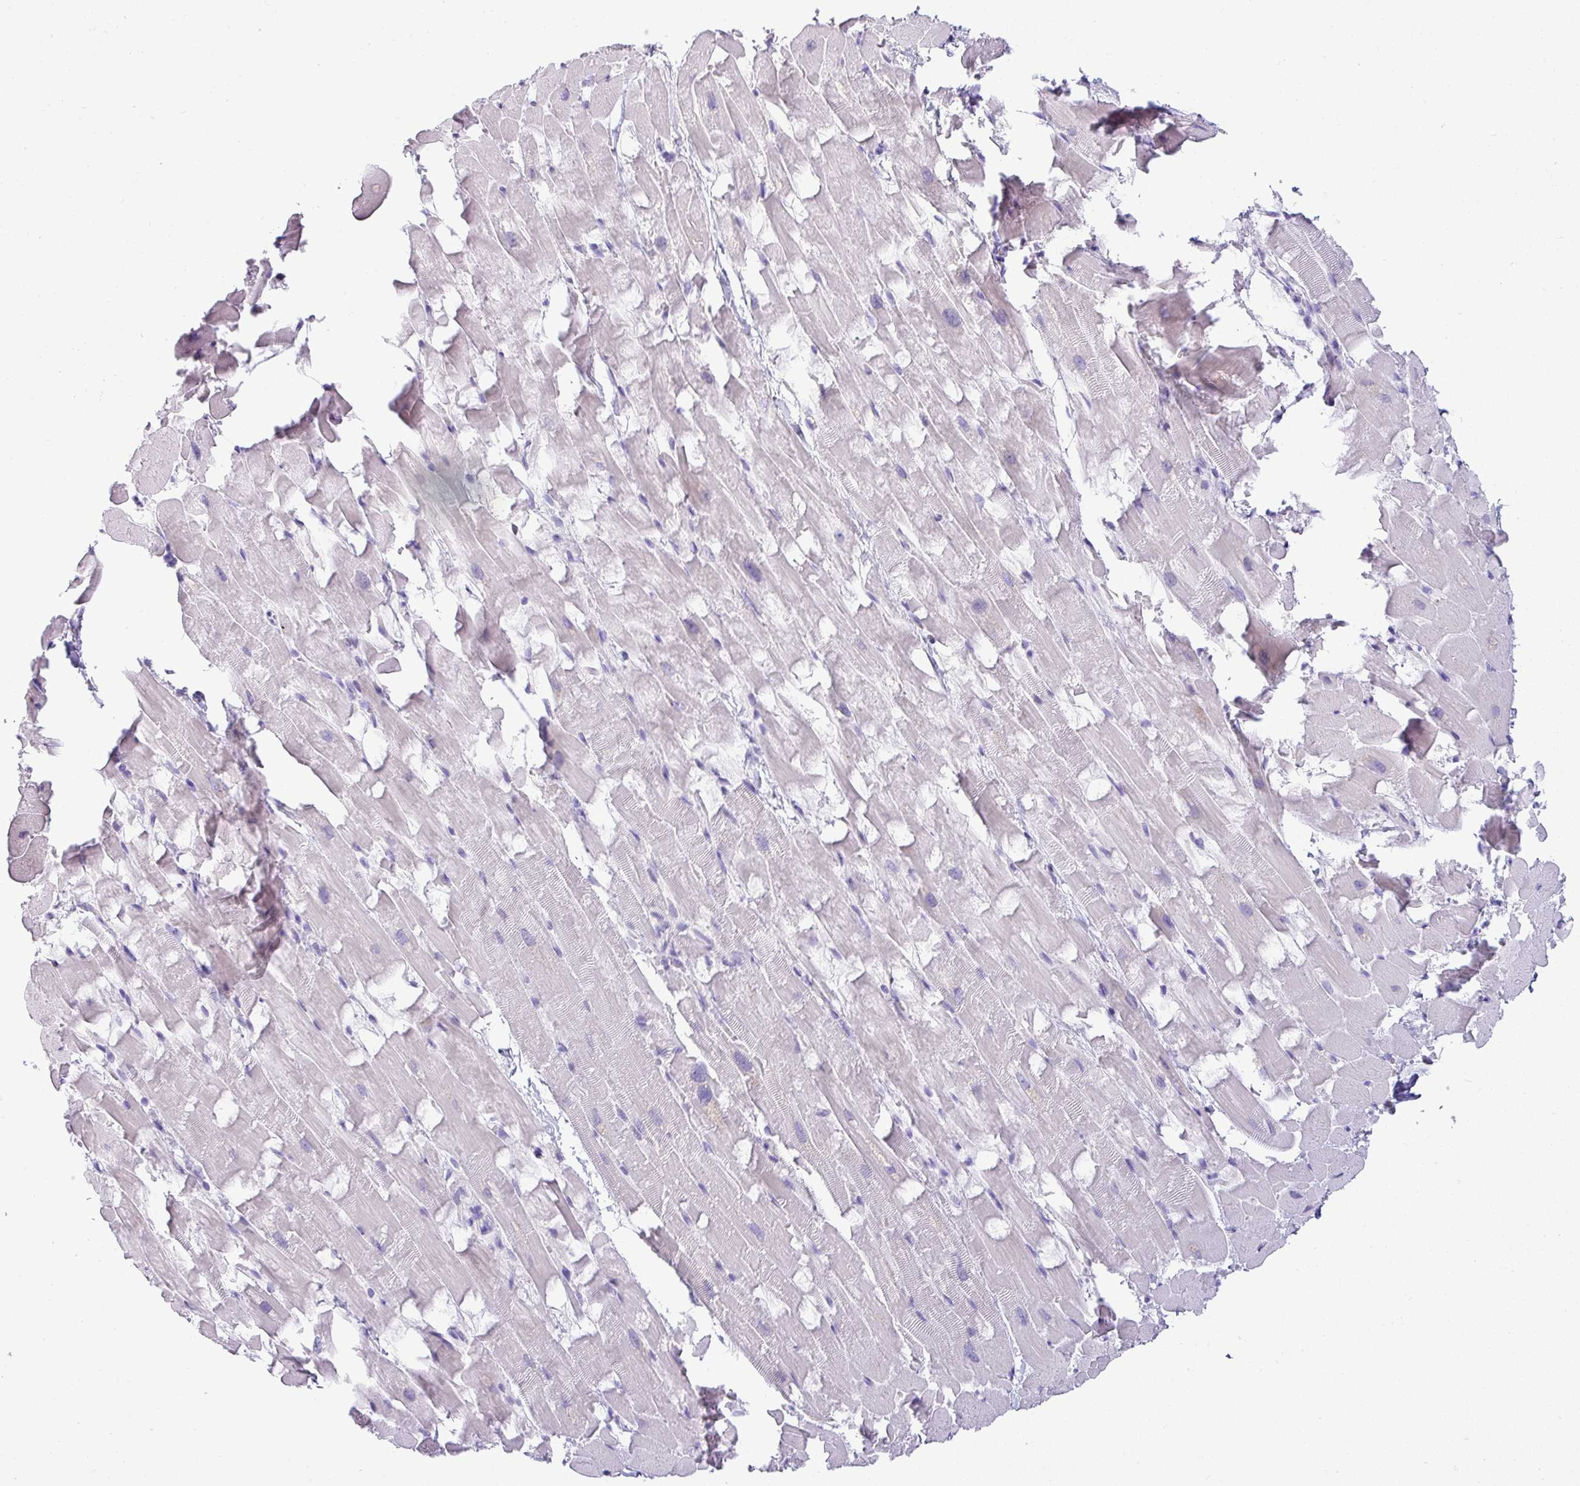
{"staining": {"intensity": "negative", "quantity": "none", "location": "none"}, "tissue": "heart muscle", "cell_type": "Cardiomyocytes", "image_type": "normal", "snomed": [{"axis": "morphology", "description": "Normal tissue, NOS"}, {"axis": "topography", "description": "Heart"}], "caption": "Cardiomyocytes show no significant expression in unremarkable heart muscle. (IHC, brightfield microscopy, high magnification).", "gene": "VCX2", "patient": {"sex": "male", "age": 37}}